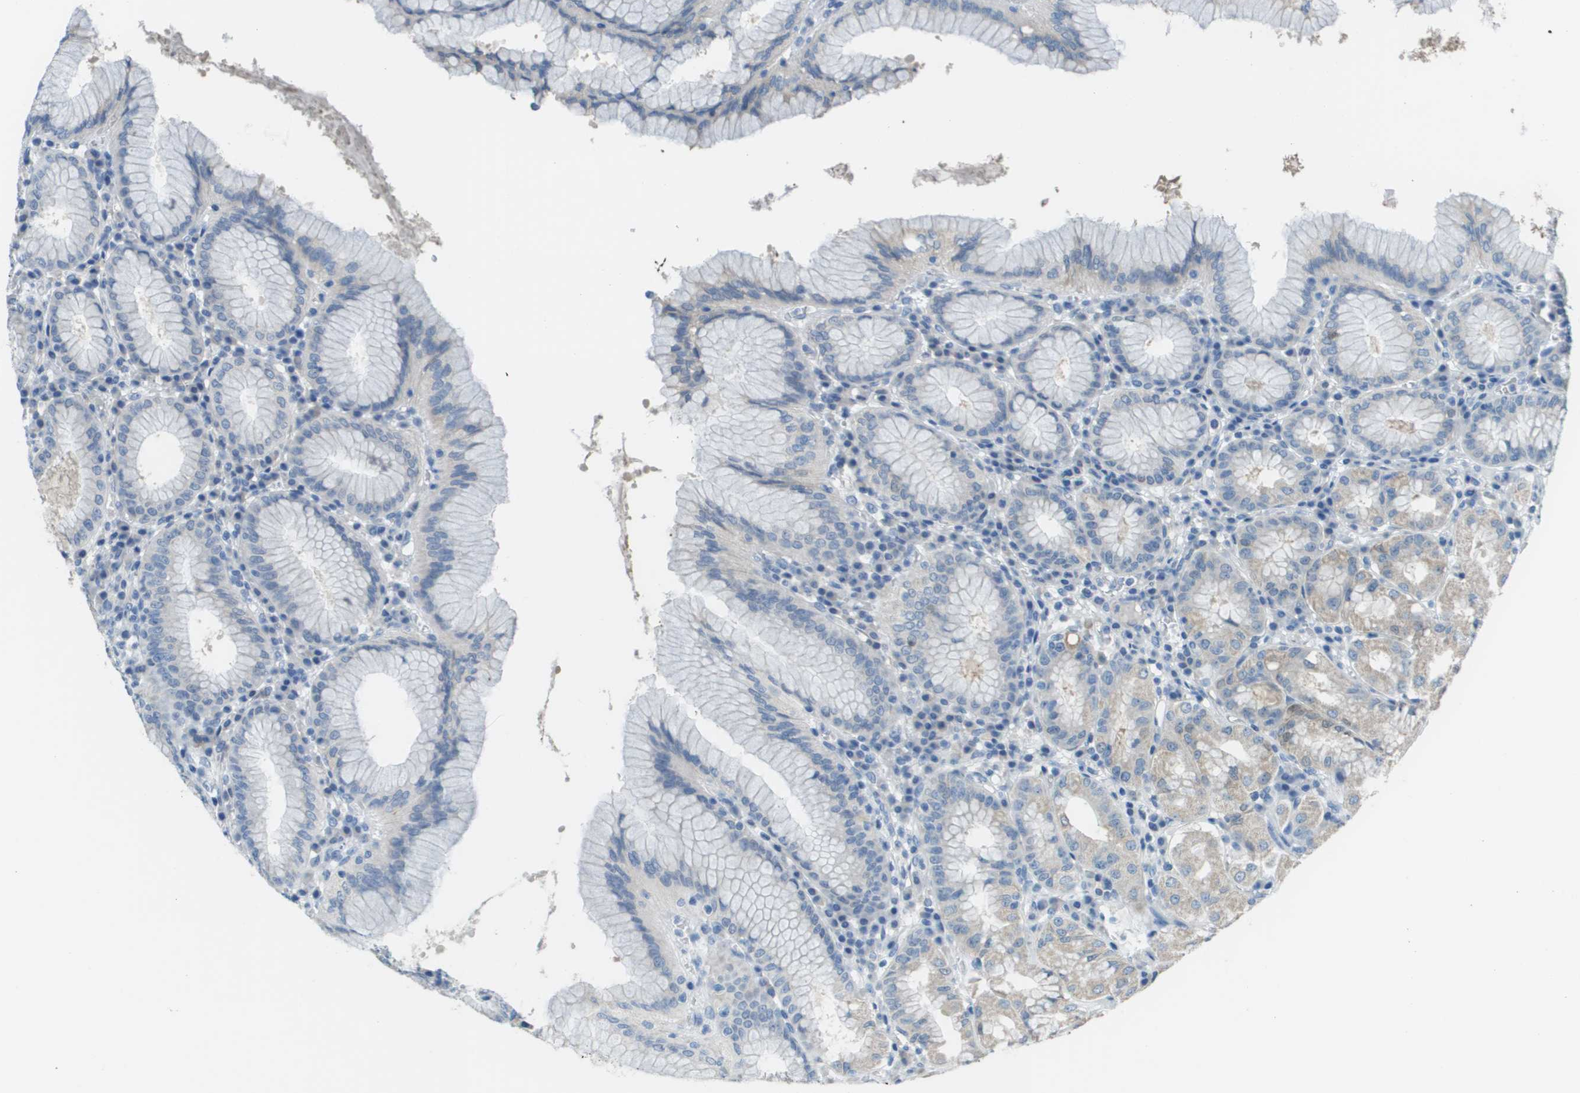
{"staining": {"intensity": "moderate", "quantity": "<25%", "location": "cytoplasmic/membranous"}, "tissue": "stomach", "cell_type": "Glandular cells", "image_type": "normal", "snomed": [{"axis": "morphology", "description": "Normal tissue, NOS"}, {"axis": "topography", "description": "Stomach"}, {"axis": "topography", "description": "Stomach, lower"}], "caption": "Protein staining displays moderate cytoplasmic/membranous positivity in about <25% of glandular cells in unremarkable stomach. The staining is performed using DAB brown chromogen to label protein expression. The nuclei are counter-stained blue using hematoxylin.", "gene": "PTGDR2", "patient": {"sex": "female", "age": 56}}